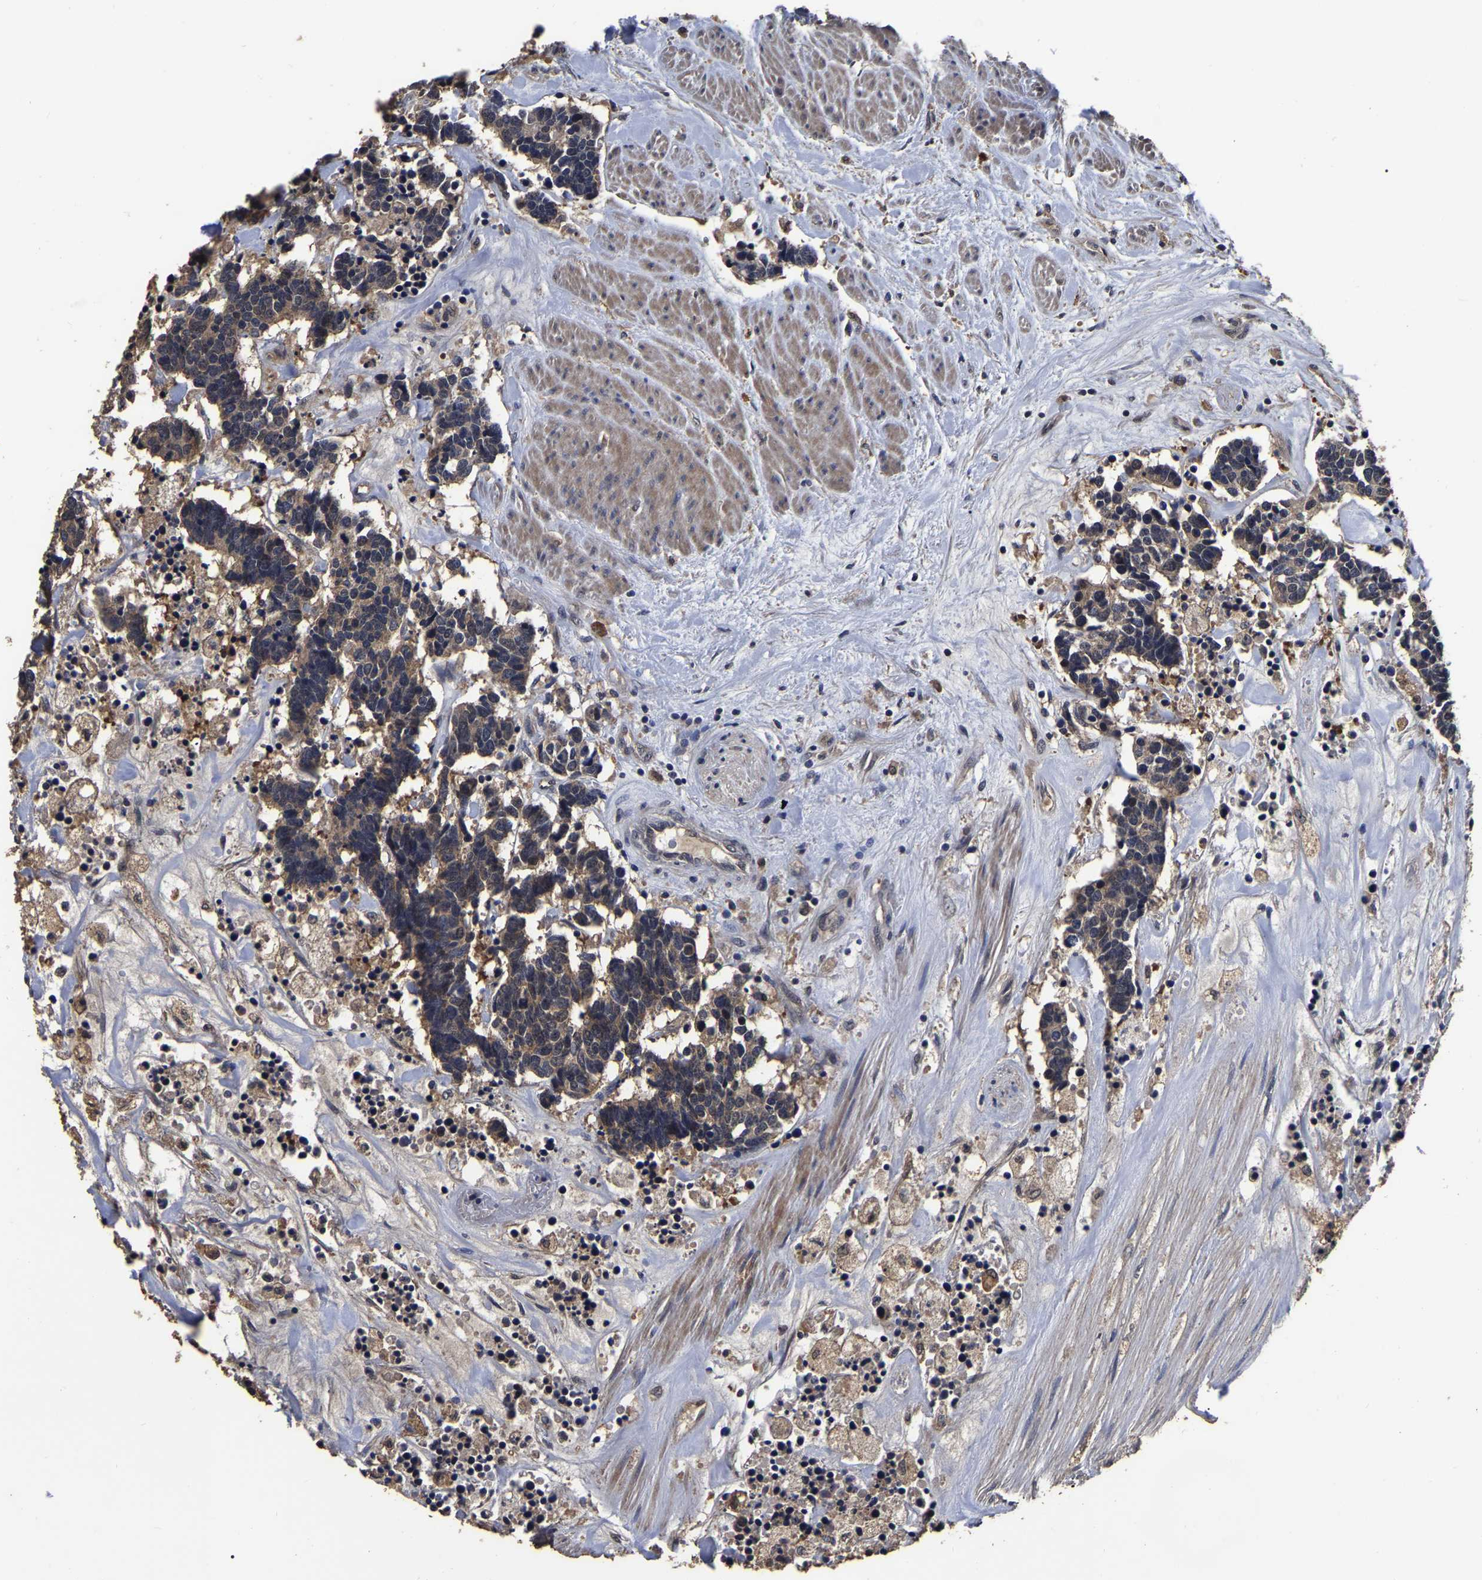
{"staining": {"intensity": "weak", "quantity": ">75%", "location": "cytoplasmic/membranous"}, "tissue": "carcinoid", "cell_type": "Tumor cells", "image_type": "cancer", "snomed": [{"axis": "morphology", "description": "Carcinoma, NOS"}, {"axis": "morphology", "description": "Carcinoid, malignant, NOS"}, {"axis": "topography", "description": "Urinary bladder"}], "caption": "Tumor cells display weak cytoplasmic/membranous expression in about >75% of cells in carcinoid.", "gene": "STK32C", "patient": {"sex": "male", "age": 57}}